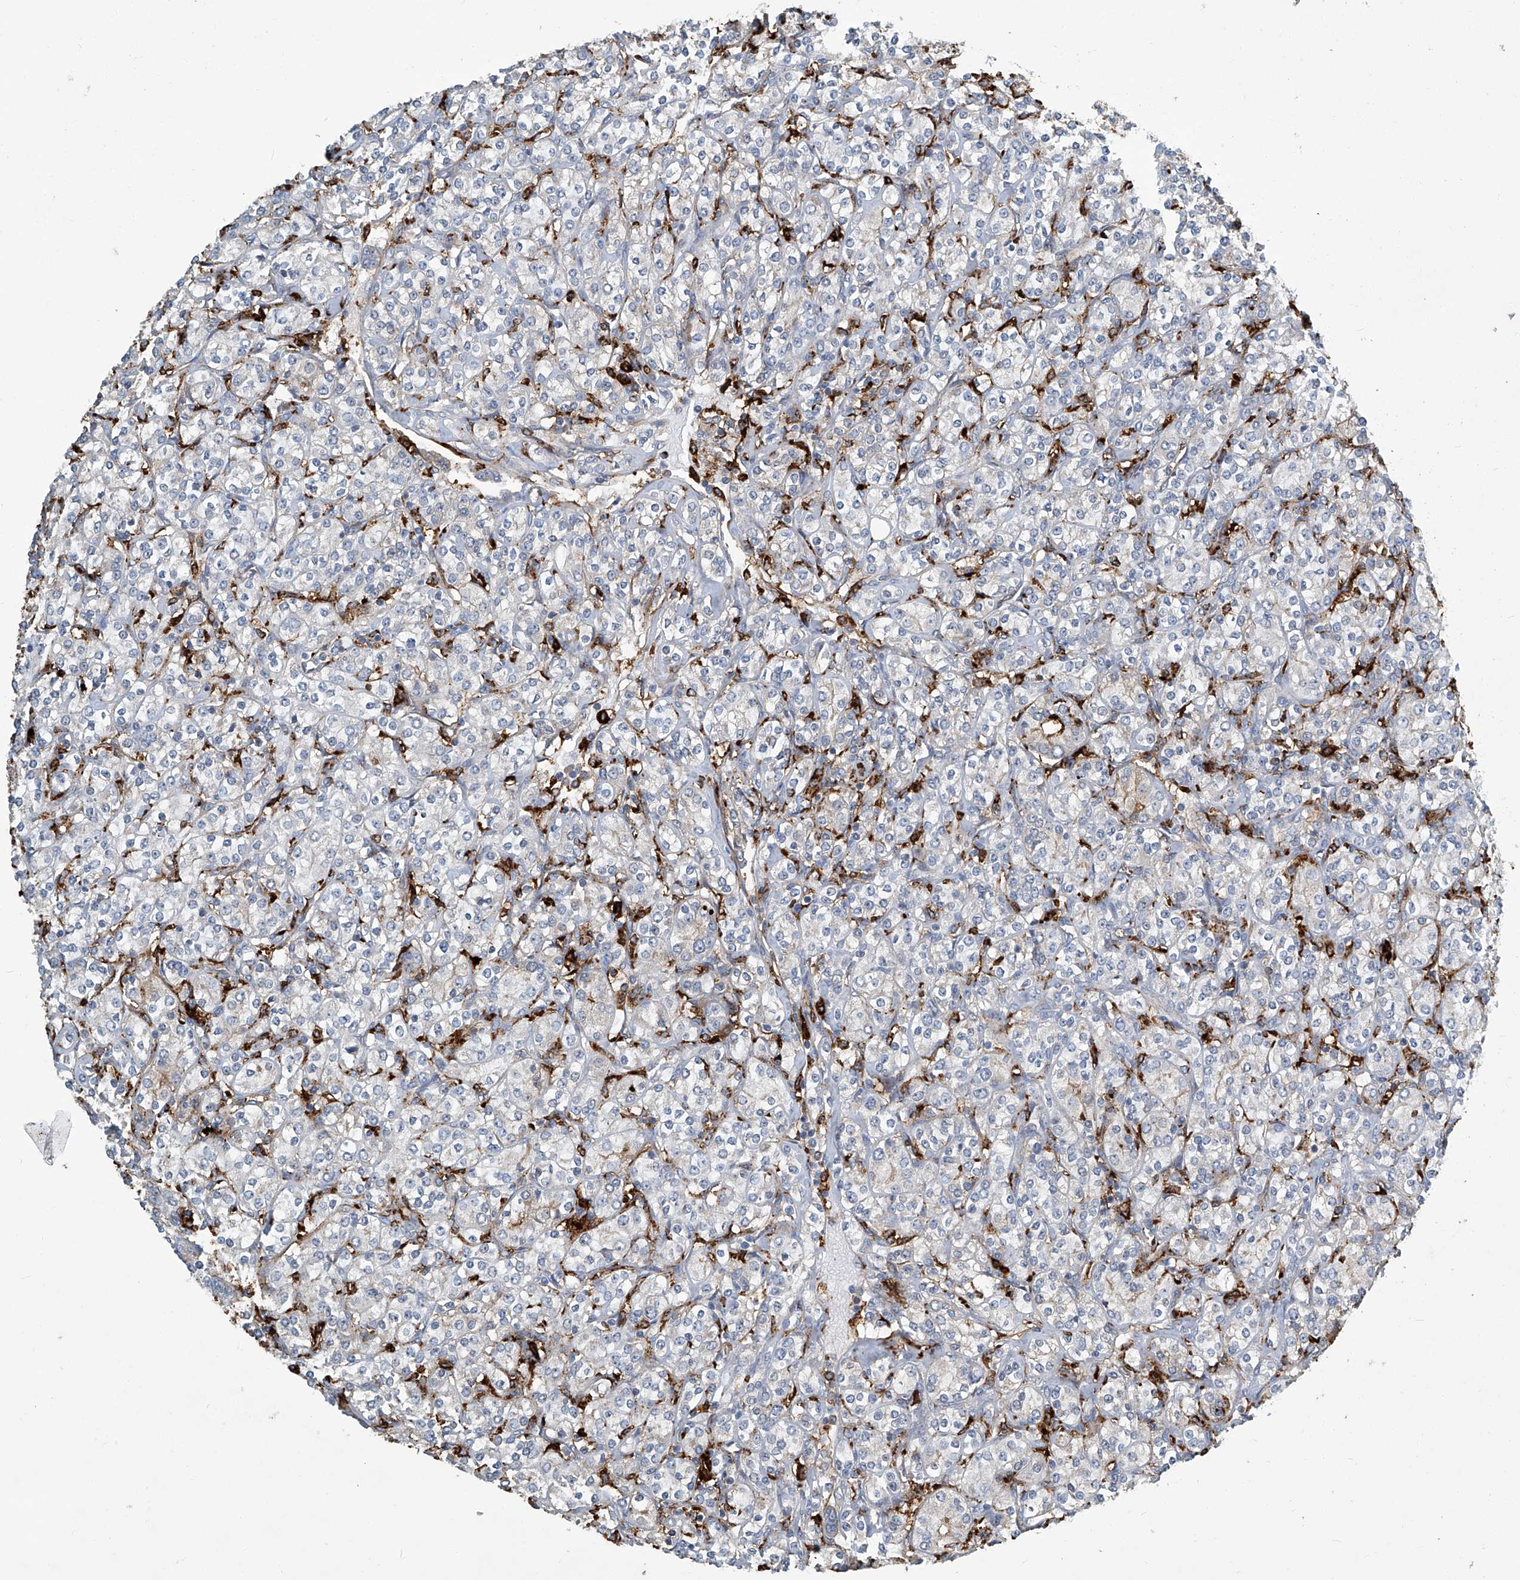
{"staining": {"intensity": "negative", "quantity": "none", "location": "none"}, "tissue": "renal cancer", "cell_type": "Tumor cells", "image_type": "cancer", "snomed": [{"axis": "morphology", "description": "Adenocarcinoma, NOS"}, {"axis": "topography", "description": "Kidney"}], "caption": "The immunohistochemistry (IHC) photomicrograph has no significant positivity in tumor cells of adenocarcinoma (renal) tissue.", "gene": "FAM167A", "patient": {"sex": "male", "age": 77}}